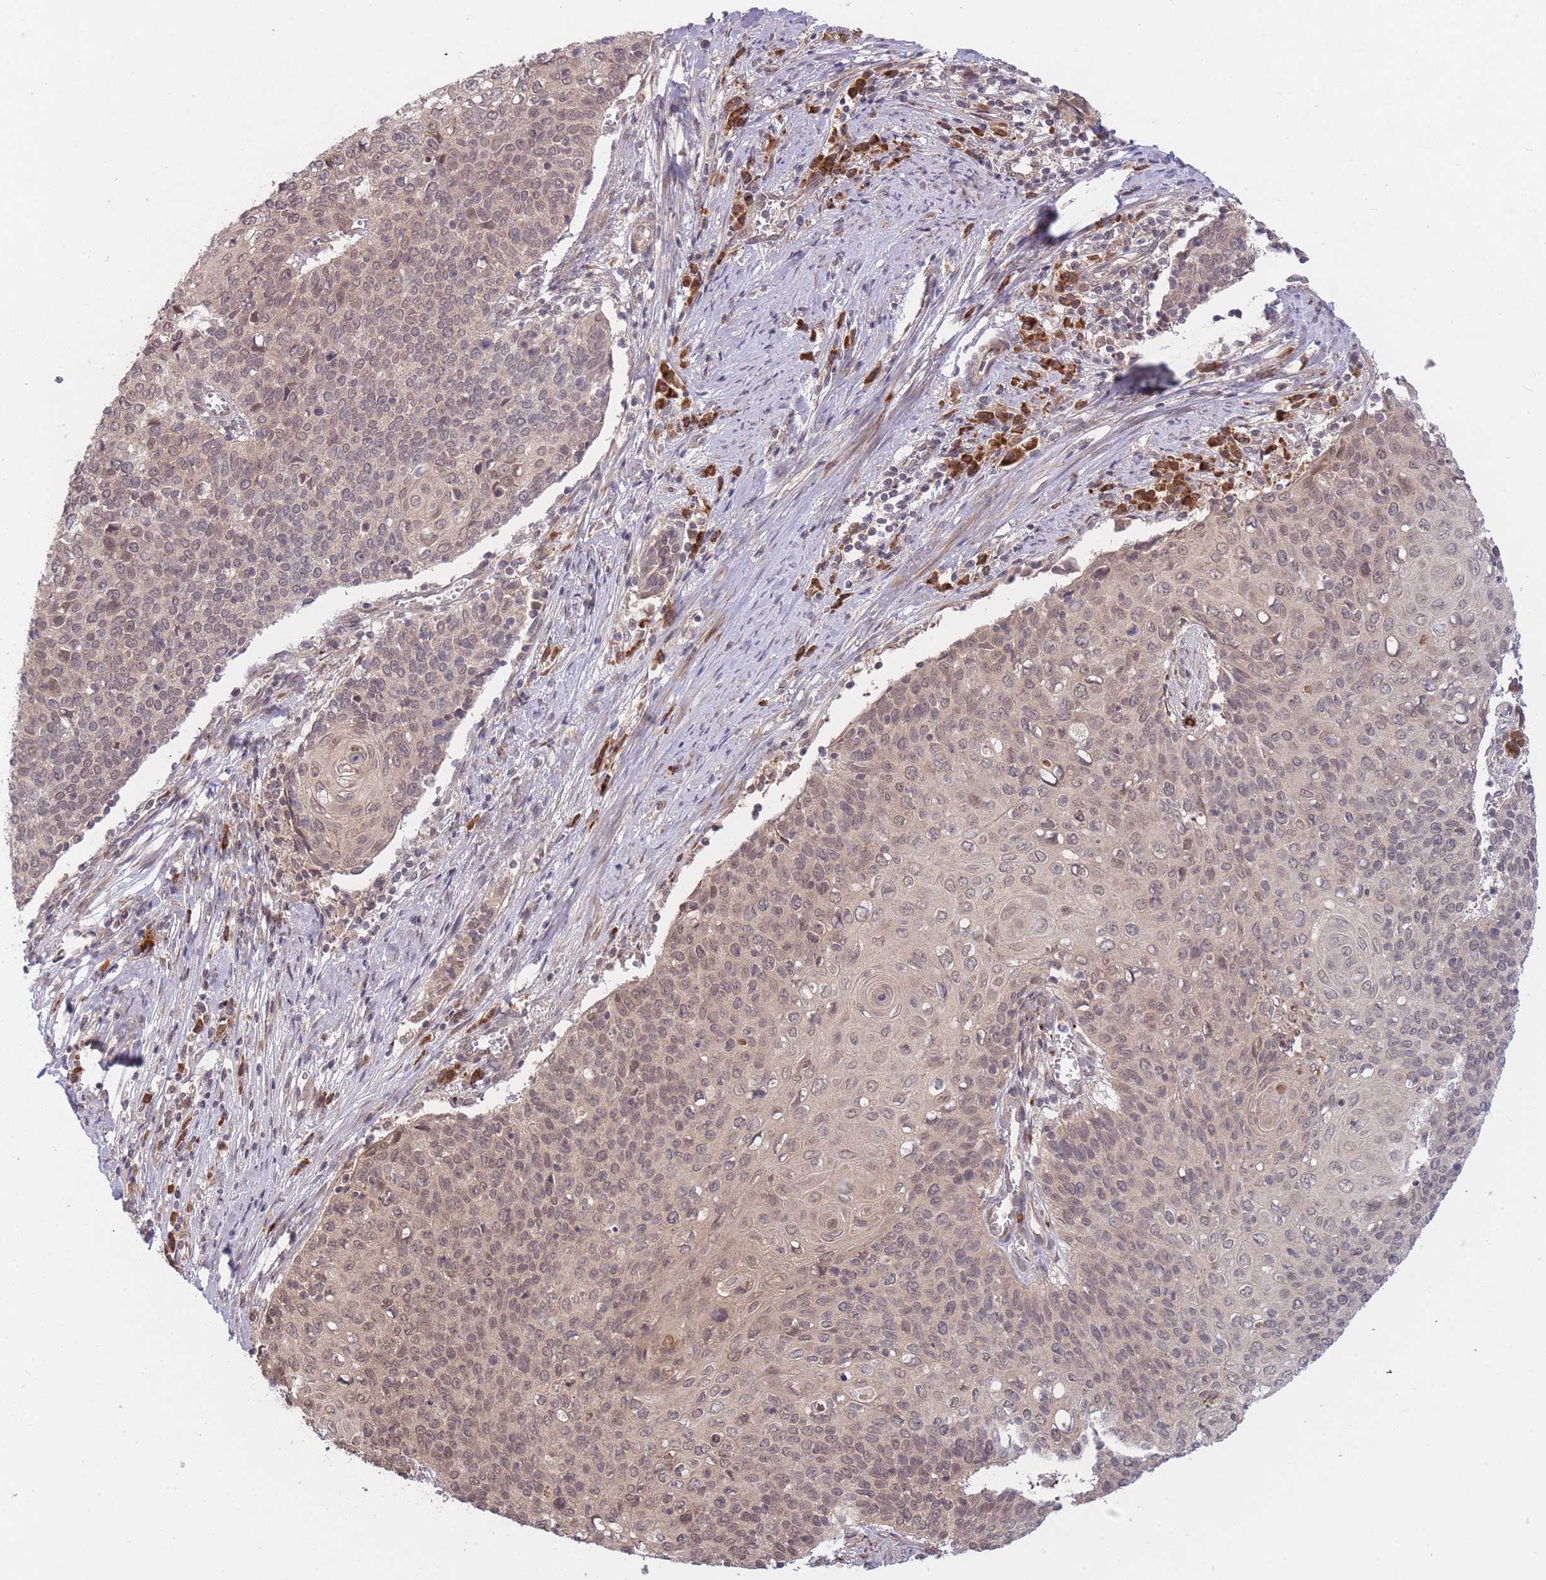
{"staining": {"intensity": "weak", "quantity": ">75%", "location": "cytoplasmic/membranous,nuclear"}, "tissue": "cervical cancer", "cell_type": "Tumor cells", "image_type": "cancer", "snomed": [{"axis": "morphology", "description": "Squamous cell carcinoma, NOS"}, {"axis": "topography", "description": "Cervix"}], "caption": "Weak cytoplasmic/membranous and nuclear protein positivity is present in about >75% of tumor cells in cervical cancer (squamous cell carcinoma).", "gene": "SMC6", "patient": {"sex": "female", "age": 39}}